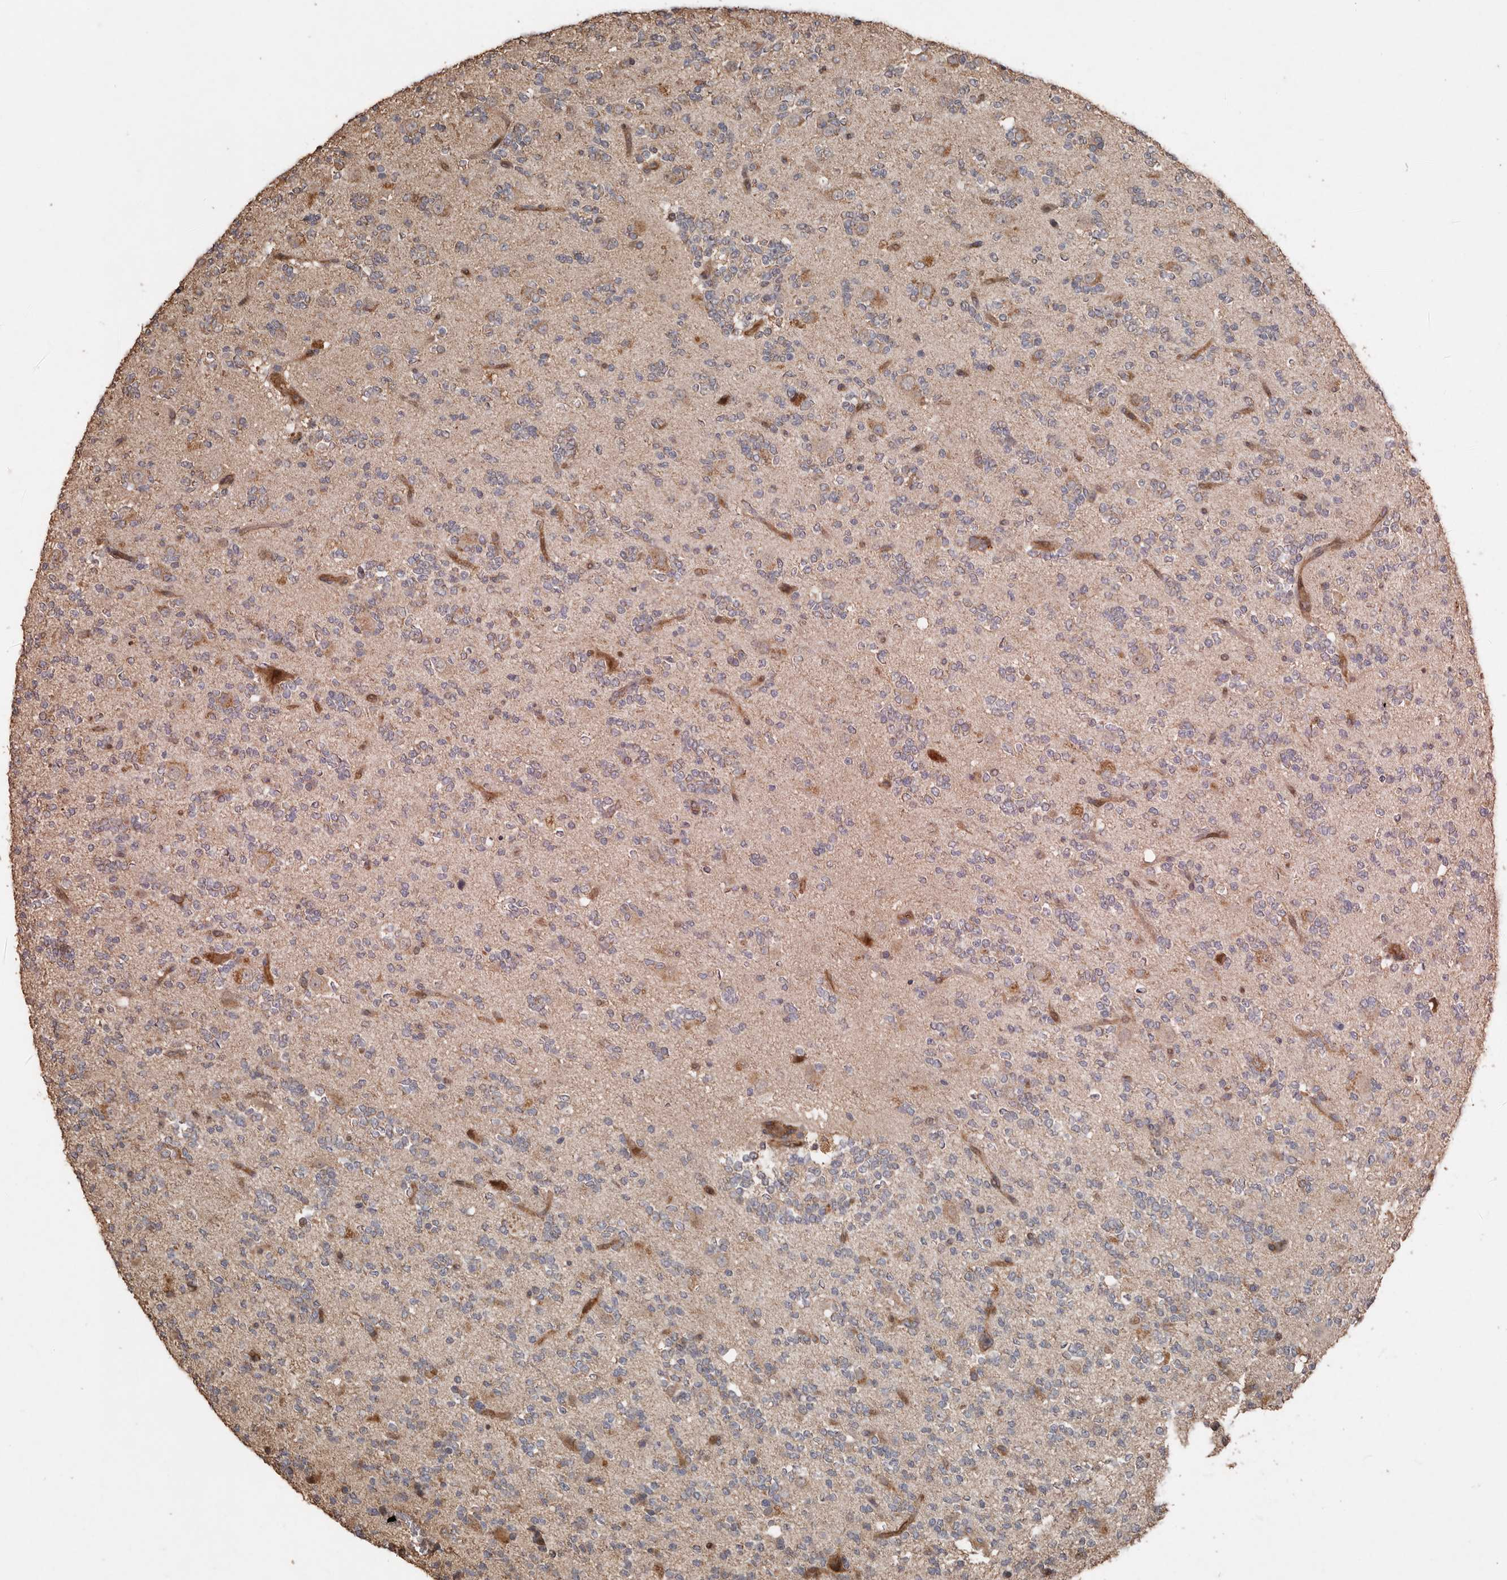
{"staining": {"intensity": "weak", "quantity": "25%-75%", "location": "cytoplasmic/membranous"}, "tissue": "glioma", "cell_type": "Tumor cells", "image_type": "cancer", "snomed": [{"axis": "morphology", "description": "Glioma, malignant, High grade"}, {"axis": "topography", "description": "Brain"}], "caption": "An immunohistochemistry image of tumor tissue is shown. Protein staining in brown shows weak cytoplasmic/membranous positivity in glioma within tumor cells.", "gene": "RANBP17", "patient": {"sex": "female", "age": 62}}